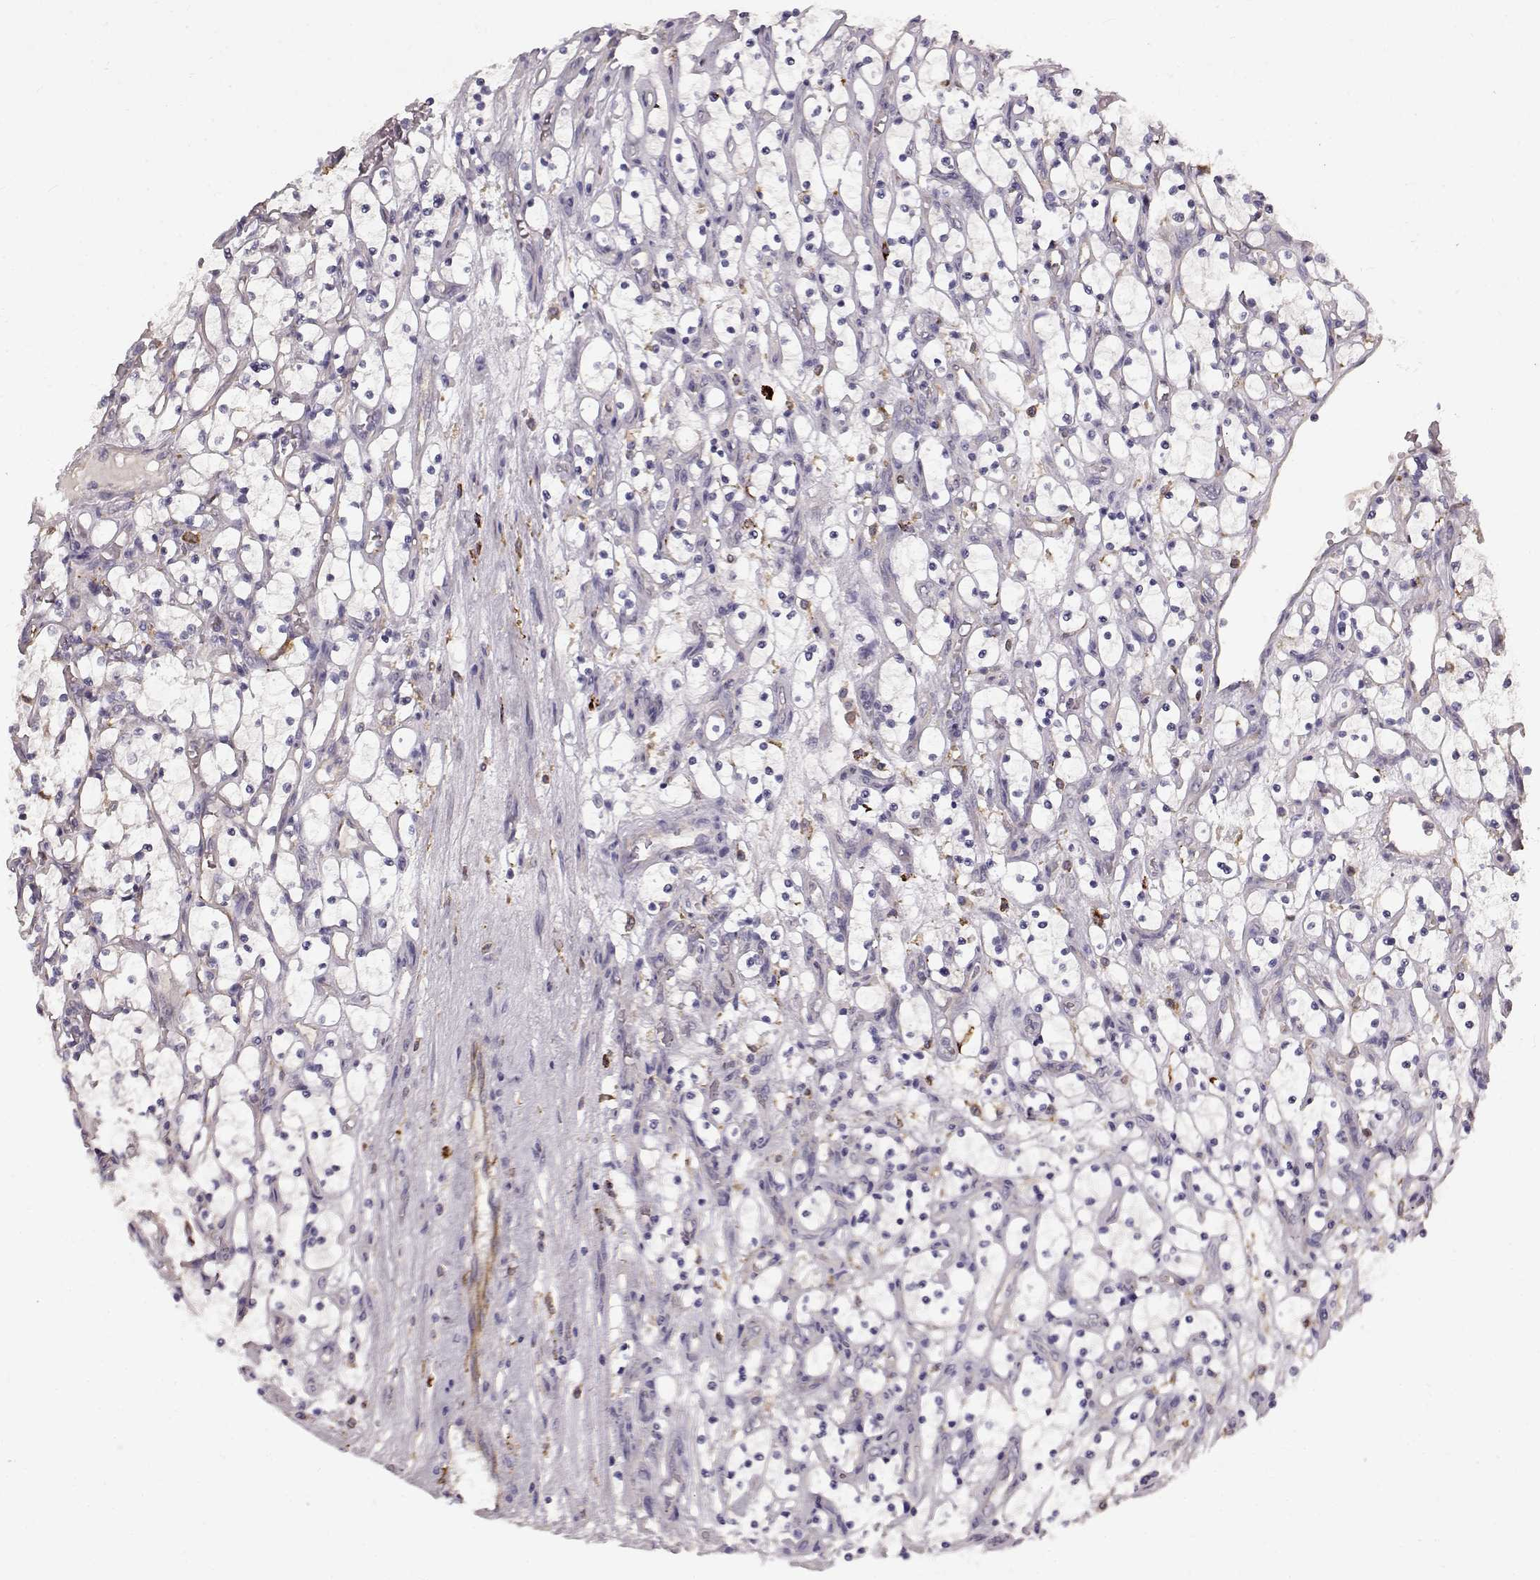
{"staining": {"intensity": "negative", "quantity": "none", "location": "none"}, "tissue": "renal cancer", "cell_type": "Tumor cells", "image_type": "cancer", "snomed": [{"axis": "morphology", "description": "Adenocarcinoma, NOS"}, {"axis": "topography", "description": "Kidney"}], "caption": "Tumor cells show no significant expression in renal cancer.", "gene": "CCNF", "patient": {"sex": "female", "age": 69}}